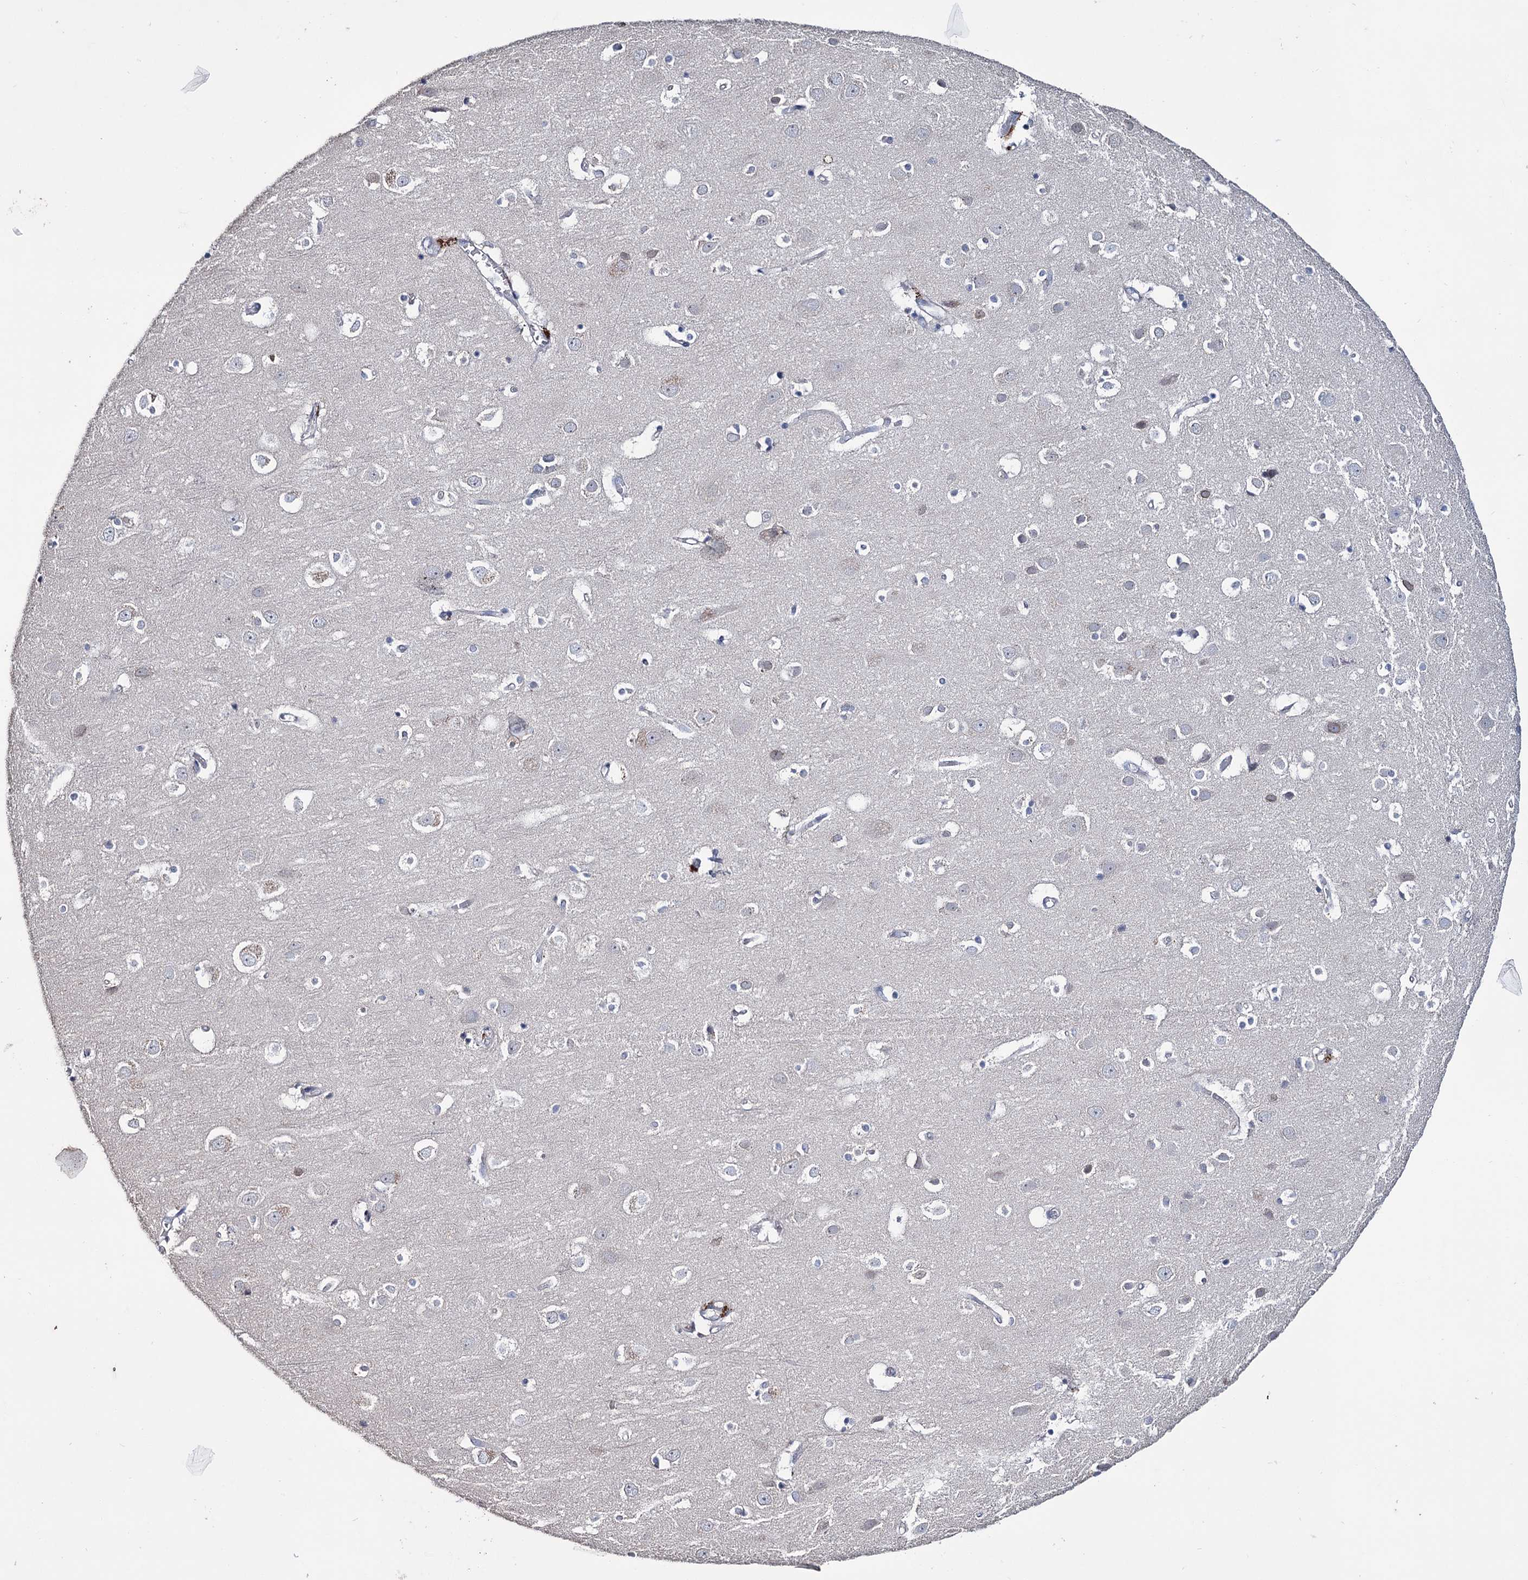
{"staining": {"intensity": "negative", "quantity": "none", "location": "none"}, "tissue": "cerebral cortex", "cell_type": "Endothelial cells", "image_type": "normal", "snomed": [{"axis": "morphology", "description": "Normal tissue, NOS"}, {"axis": "topography", "description": "Cerebral cortex"}], "caption": "Immunohistochemistry photomicrograph of unremarkable cerebral cortex: cerebral cortex stained with DAB (3,3'-diaminobenzidine) exhibits no significant protein expression in endothelial cells. The staining was performed using DAB (3,3'-diaminobenzidine) to visualize the protein expression in brown, while the nuclei were stained in blue with hematoxylin (Magnification: 20x).", "gene": "EPB41L5", "patient": {"sex": "male", "age": 54}}